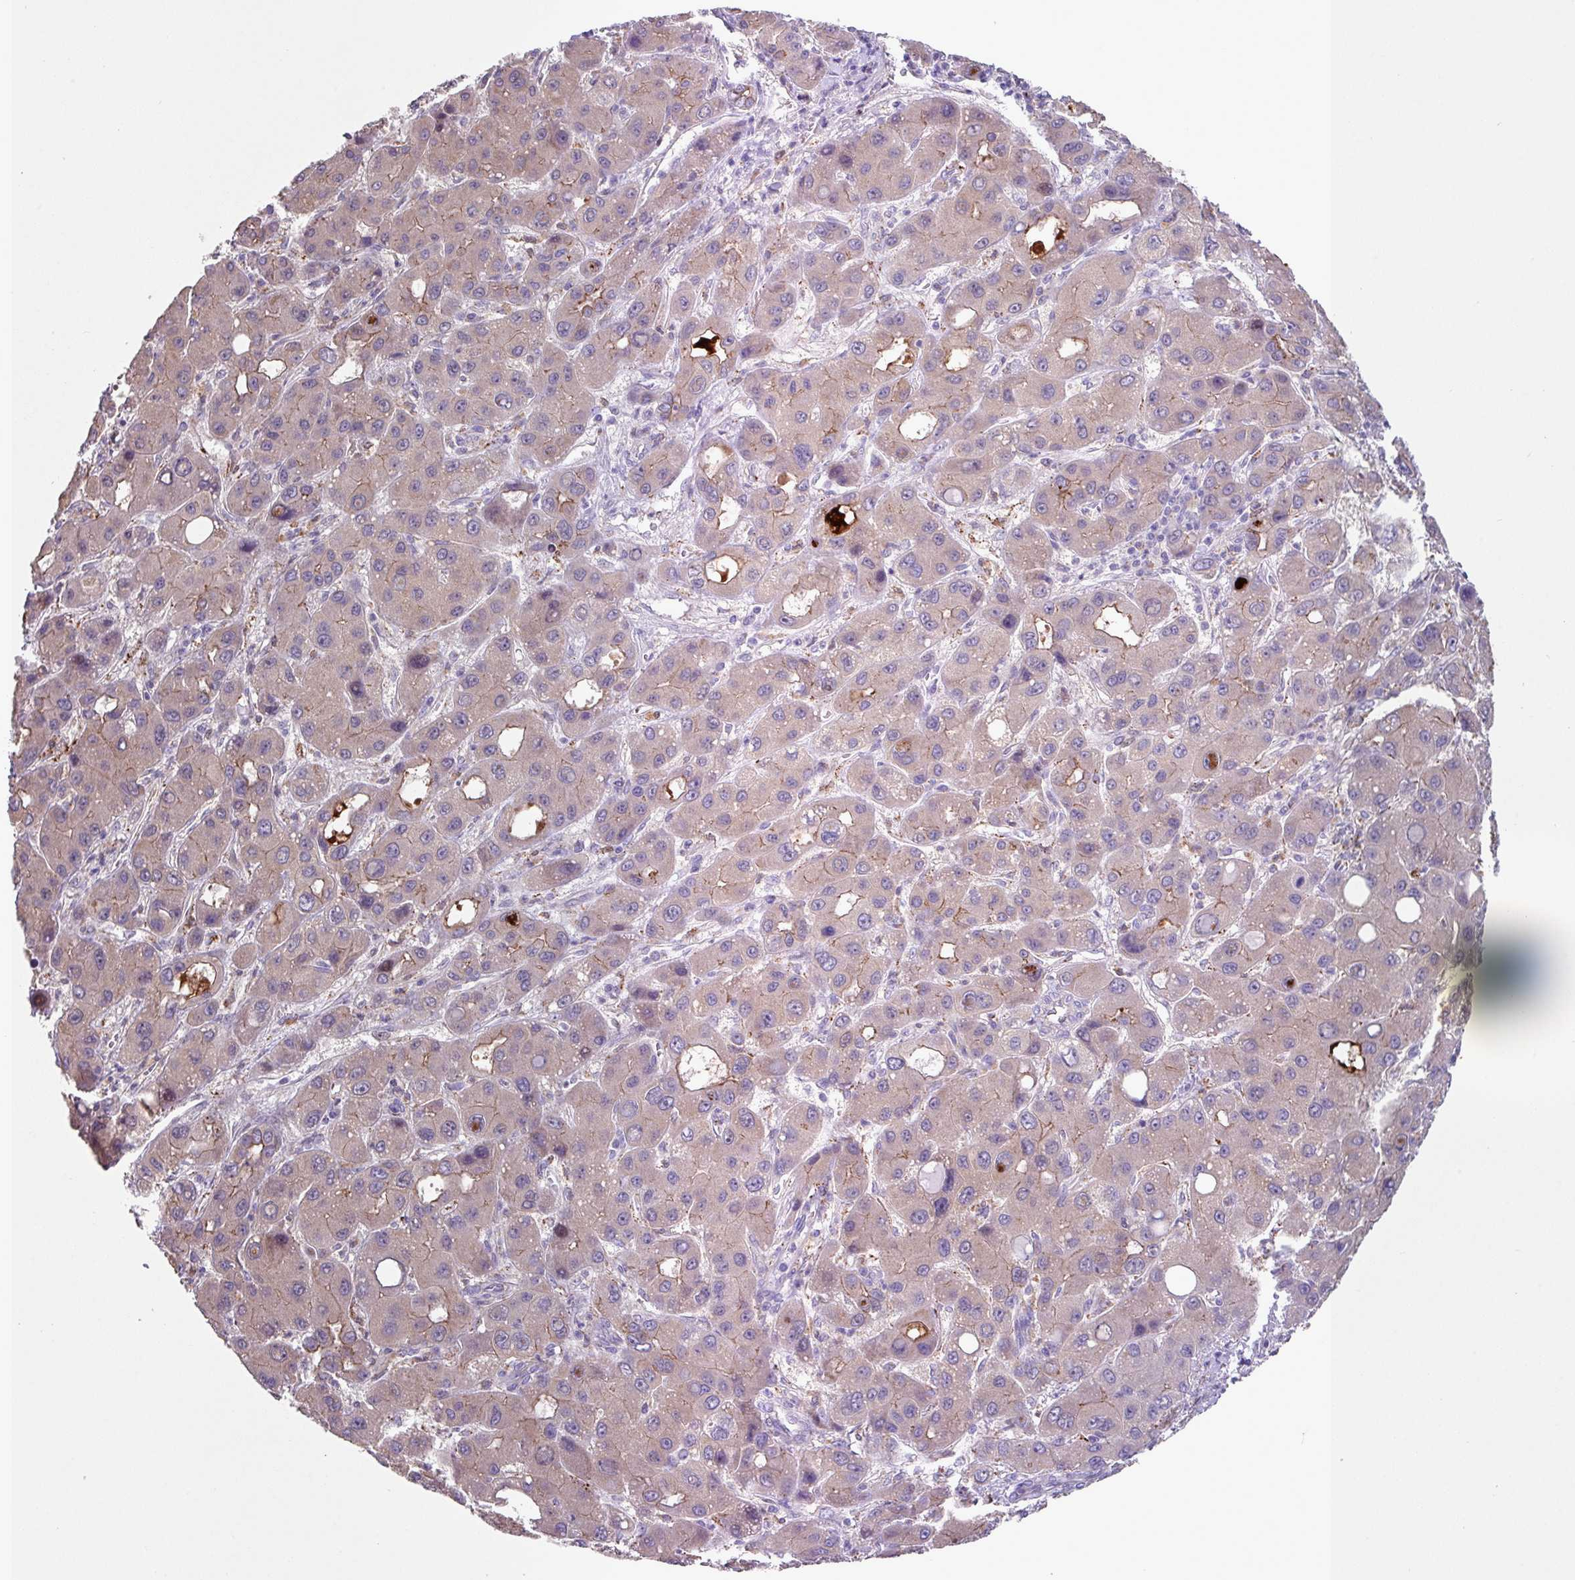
{"staining": {"intensity": "weak", "quantity": "<25%", "location": "cytoplasmic/membranous"}, "tissue": "liver cancer", "cell_type": "Tumor cells", "image_type": "cancer", "snomed": [{"axis": "morphology", "description": "Carcinoma, Hepatocellular, NOS"}, {"axis": "topography", "description": "Liver"}], "caption": "This is an IHC histopathology image of liver cancer. There is no expression in tumor cells.", "gene": "IQCJ", "patient": {"sex": "male", "age": 55}}